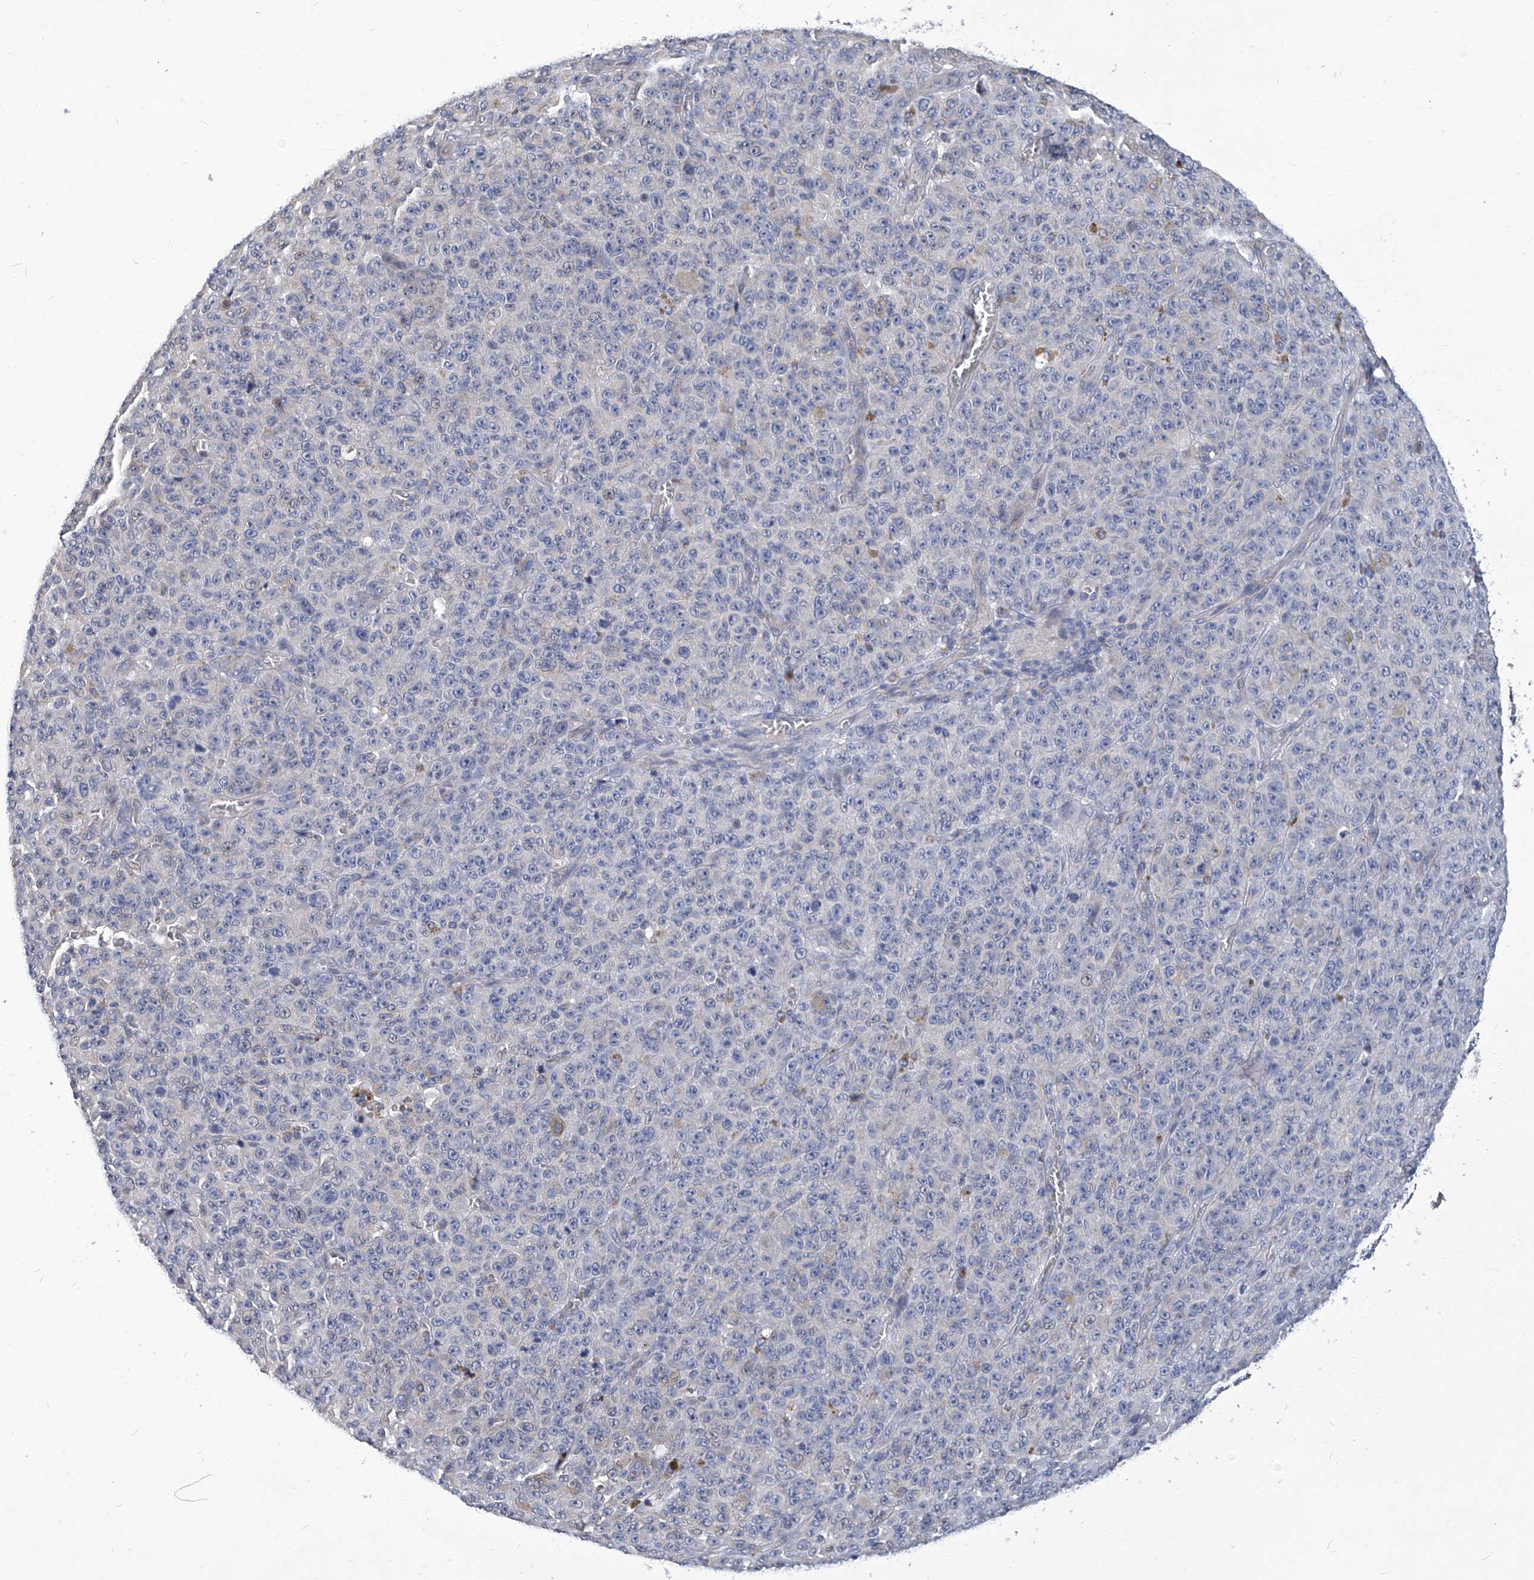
{"staining": {"intensity": "negative", "quantity": "none", "location": "none"}, "tissue": "melanoma", "cell_type": "Tumor cells", "image_type": "cancer", "snomed": [{"axis": "morphology", "description": "Malignant melanoma, NOS"}, {"axis": "topography", "description": "Skin"}], "caption": "IHC histopathology image of malignant melanoma stained for a protein (brown), which demonstrates no positivity in tumor cells.", "gene": "TGFBR1", "patient": {"sex": "female", "age": 82}}